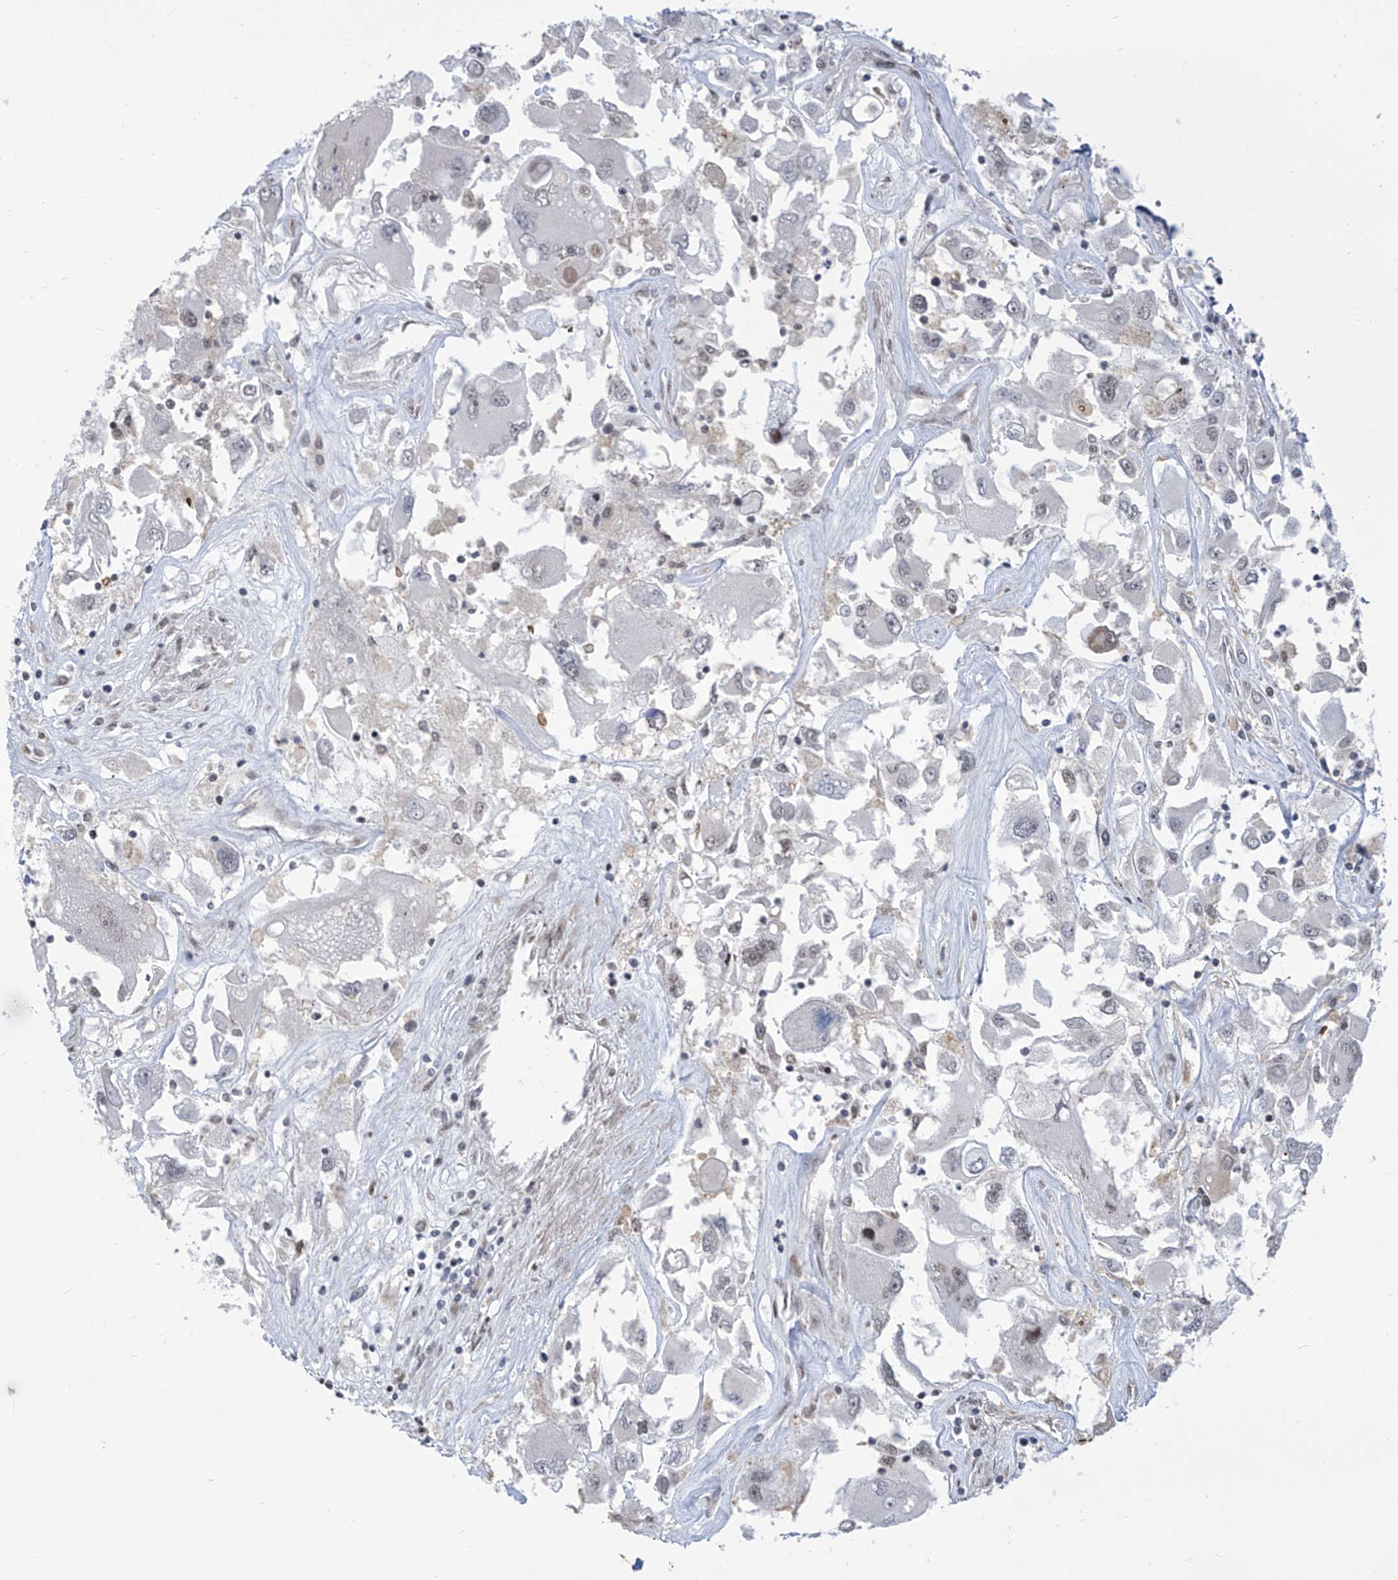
{"staining": {"intensity": "negative", "quantity": "none", "location": "none"}, "tissue": "renal cancer", "cell_type": "Tumor cells", "image_type": "cancer", "snomed": [{"axis": "morphology", "description": "Adenocarcinoma, NOS"}, {"axis": "topography", "description": "Kidney"}], "caption": "Tumor cells show no significant positivity in renal adenocarcinoma.", "gene": "CEP290", "patient": {"sex": "female", "age": 52}}